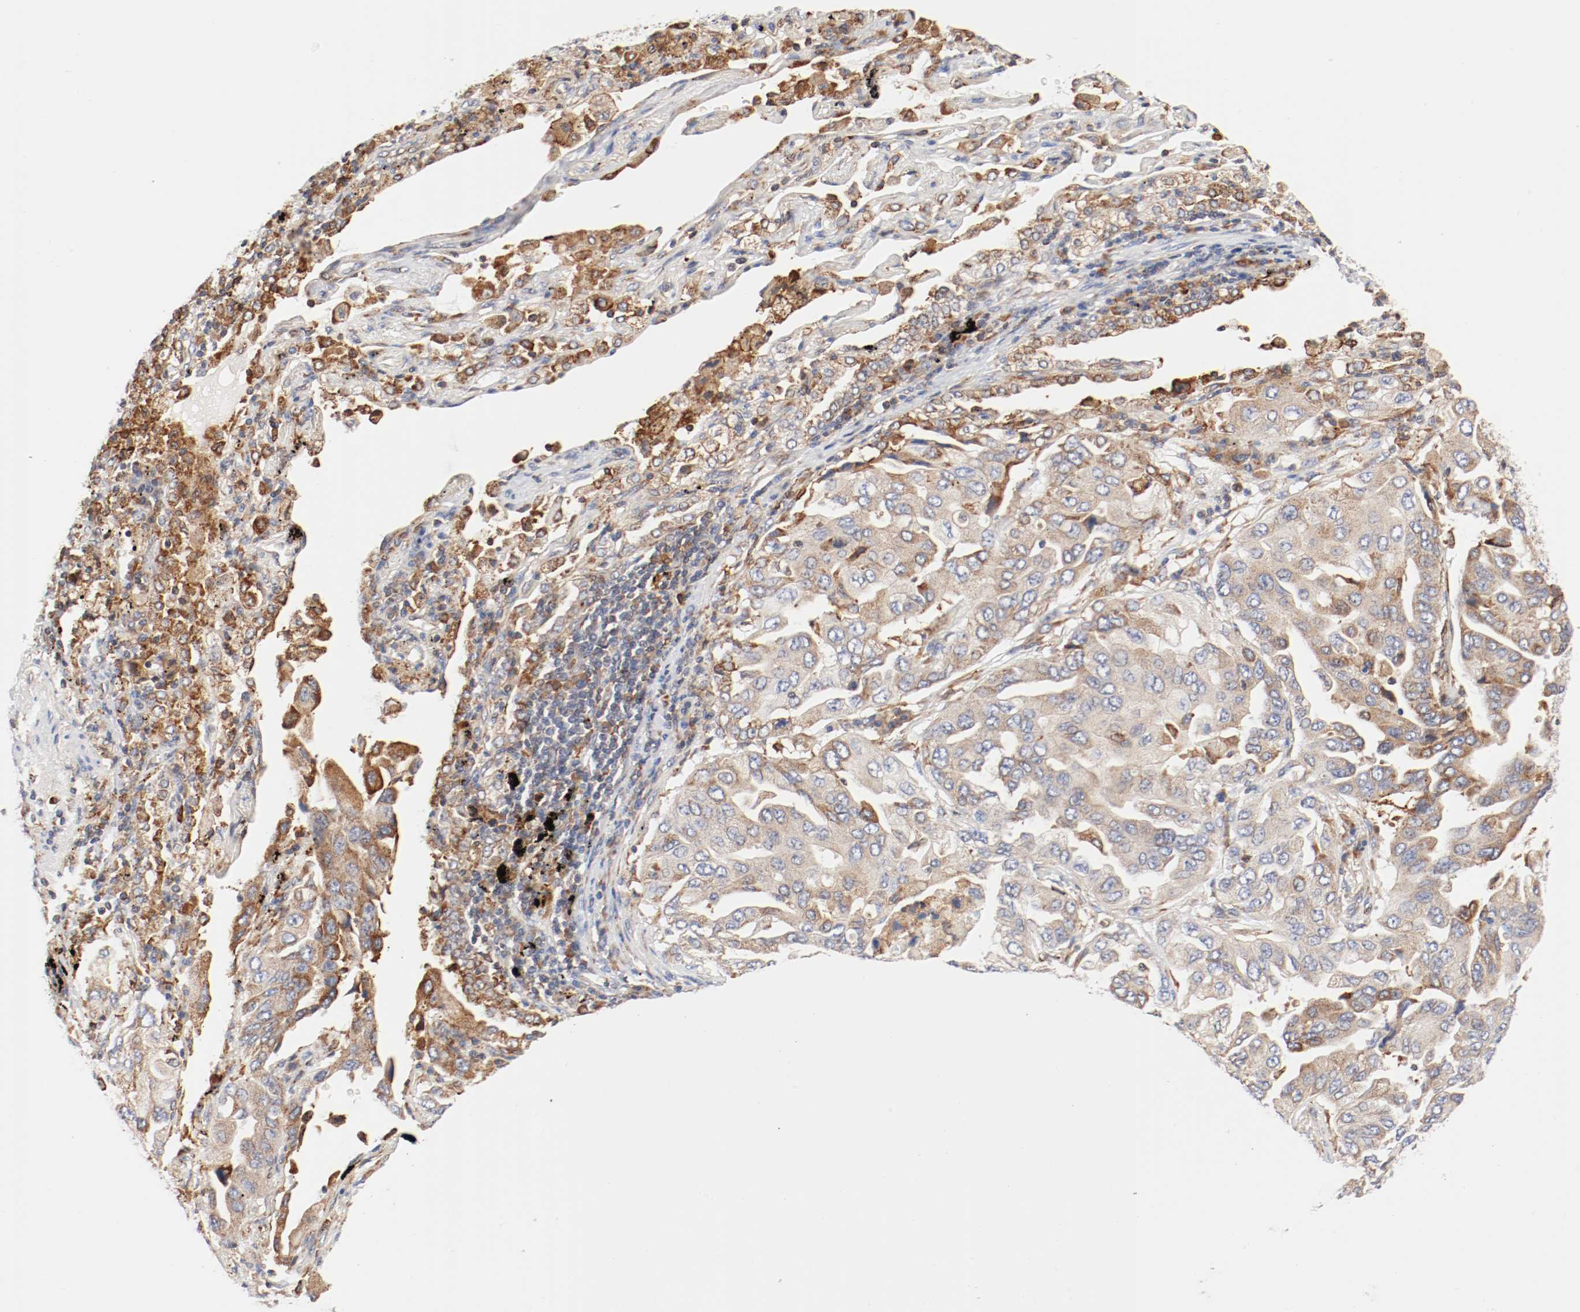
{"staining": {"intensity": "moderate", "quantity": ">75%", "location": "cytoplasmic/membranous"}, "tissue": "lung cancer", "cell_type": "Tumor cells", "image_type": "cancer", "snomed": [{"axis": "morphology", "description": "Adenocarcinoma, NOS"}, {"axis": "topography", "description": "Lung"}], "caption": "Lung adenocarcinoma was stained to show a protein in brown. There is medium levels of moderate cytoplasmic/membranous staining in about >75% of tumor cells. (DAB IHC with brightfield microscopy, high magnification).", "gene": "PDPK1", "patient": {"sex": "female", "age": 65}}